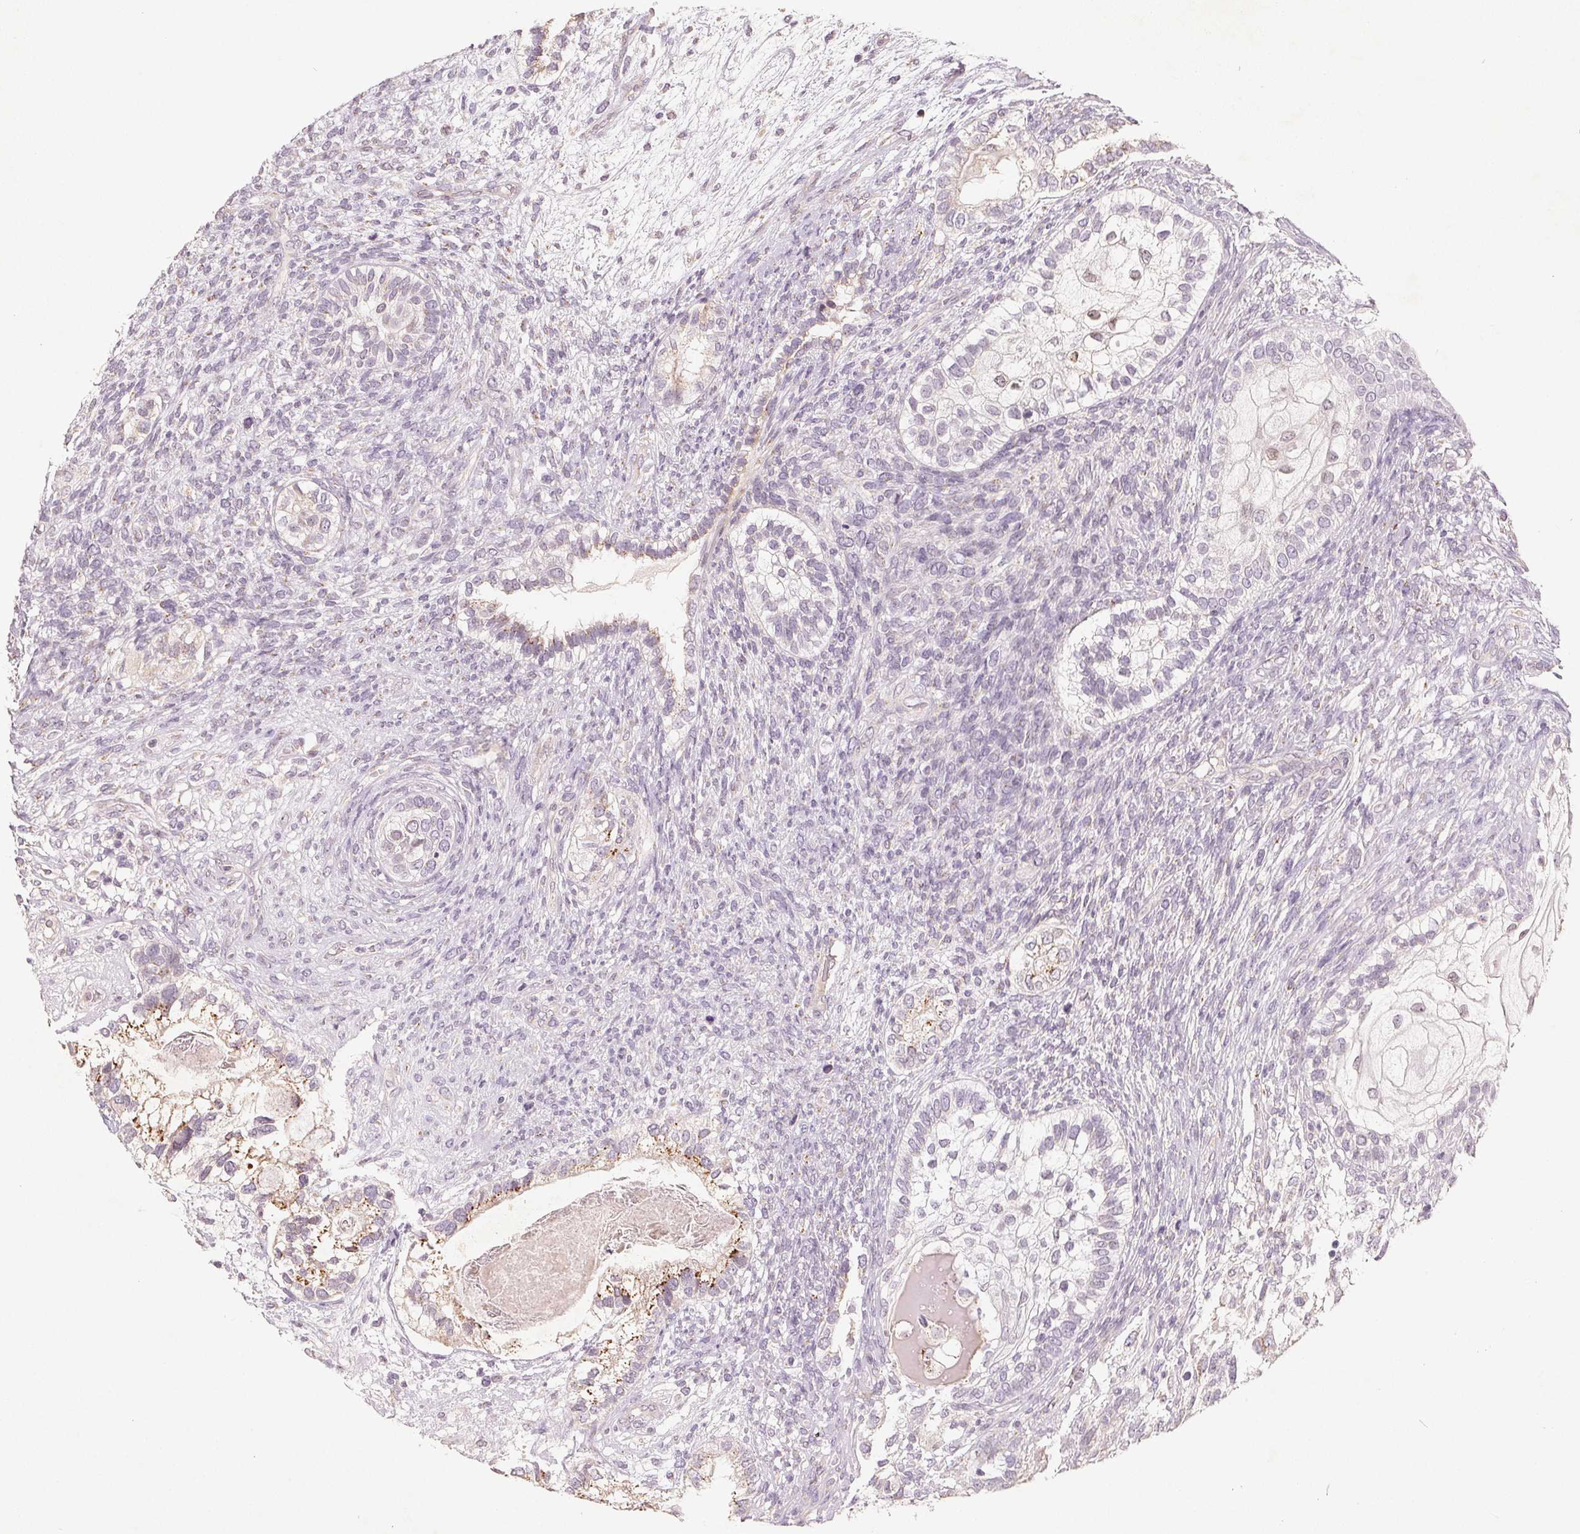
{"staining": {"intensity": "moderate", "quantity": "<25%", "location": "cytoplasmic/membranous"}, "tissue": "testis cancer", "cell_type": "Tumor cells", "image_type": "cancer", "snomed": [{"axis": "morphology", "description": "Seminoma, NOS"}, {"axis": "morphology", "description": "Carcinoma, Embryonal, NOS"}, {"axis": "topography", "description": "Testis"}], "caption": "Immunohistochemistry (IHC) of seminoma (testis) demonstrates low levels of moderate cytoplasmic/membranous staining in about <25% of tumor cells.", "gene": "TMSB15B", "patient": {"sex": "male", "age": 41}}